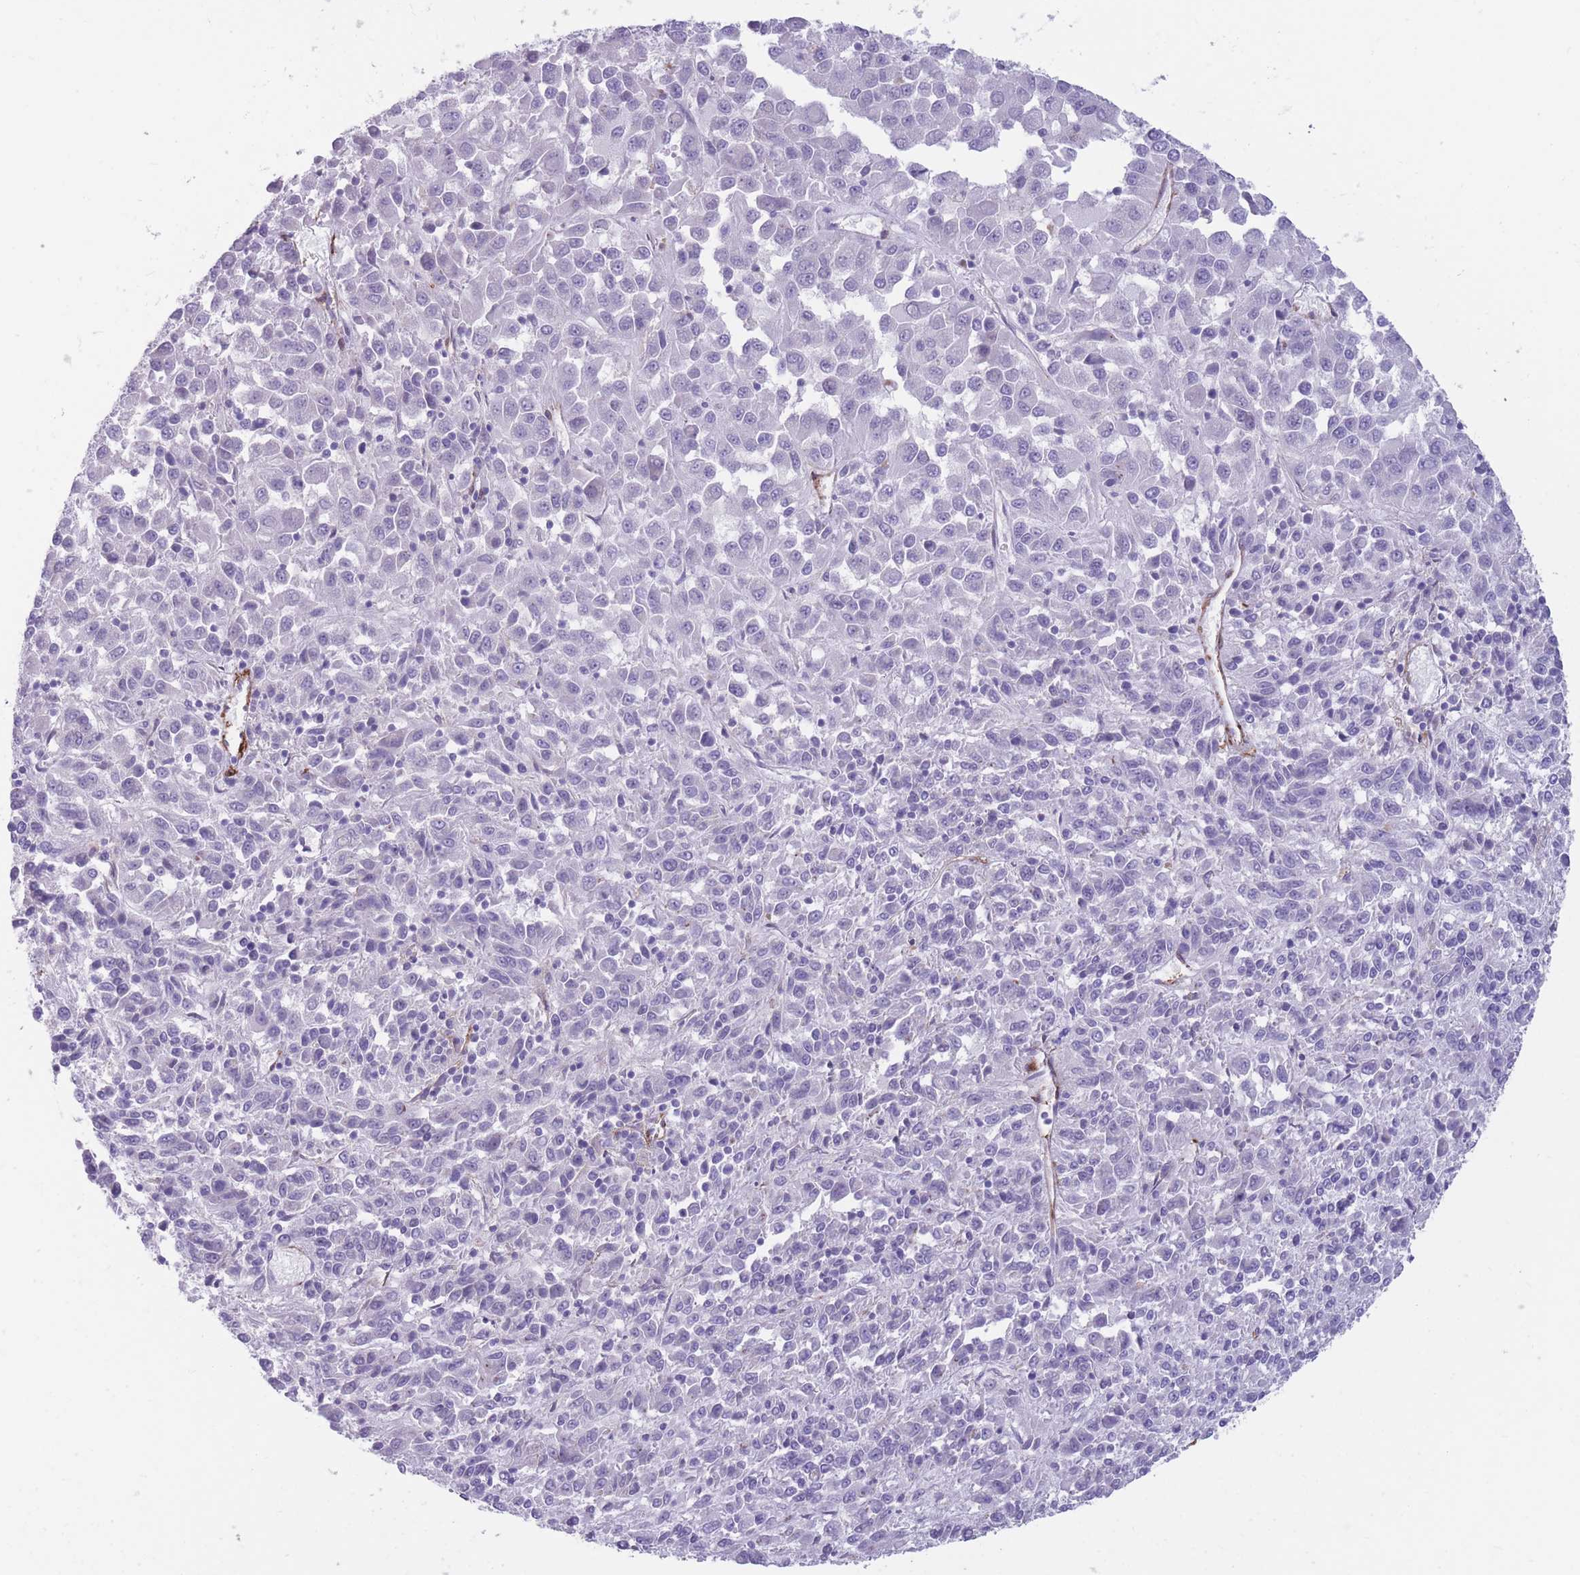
{"staining": {"intensity": "negative", "quantity": "none", "location": "none"}, "tissue": "melanoma", "cell_type": "Tumor cells", "image_type": "cancer", "snomed": [{"axis": "morphology", "description": "Malignant melanoma, Metastatic site"}, {"axis": "topography", "description": "Lung"}], "caption": "DAB (3,3'-diaminobenzidine) immunohistochemical staining of malignant melanoma (metastatic site) demonstrates no significant staining in tumor cells.", "gene": "DPYD", "patient": {"sex": "male", "age": 64}}